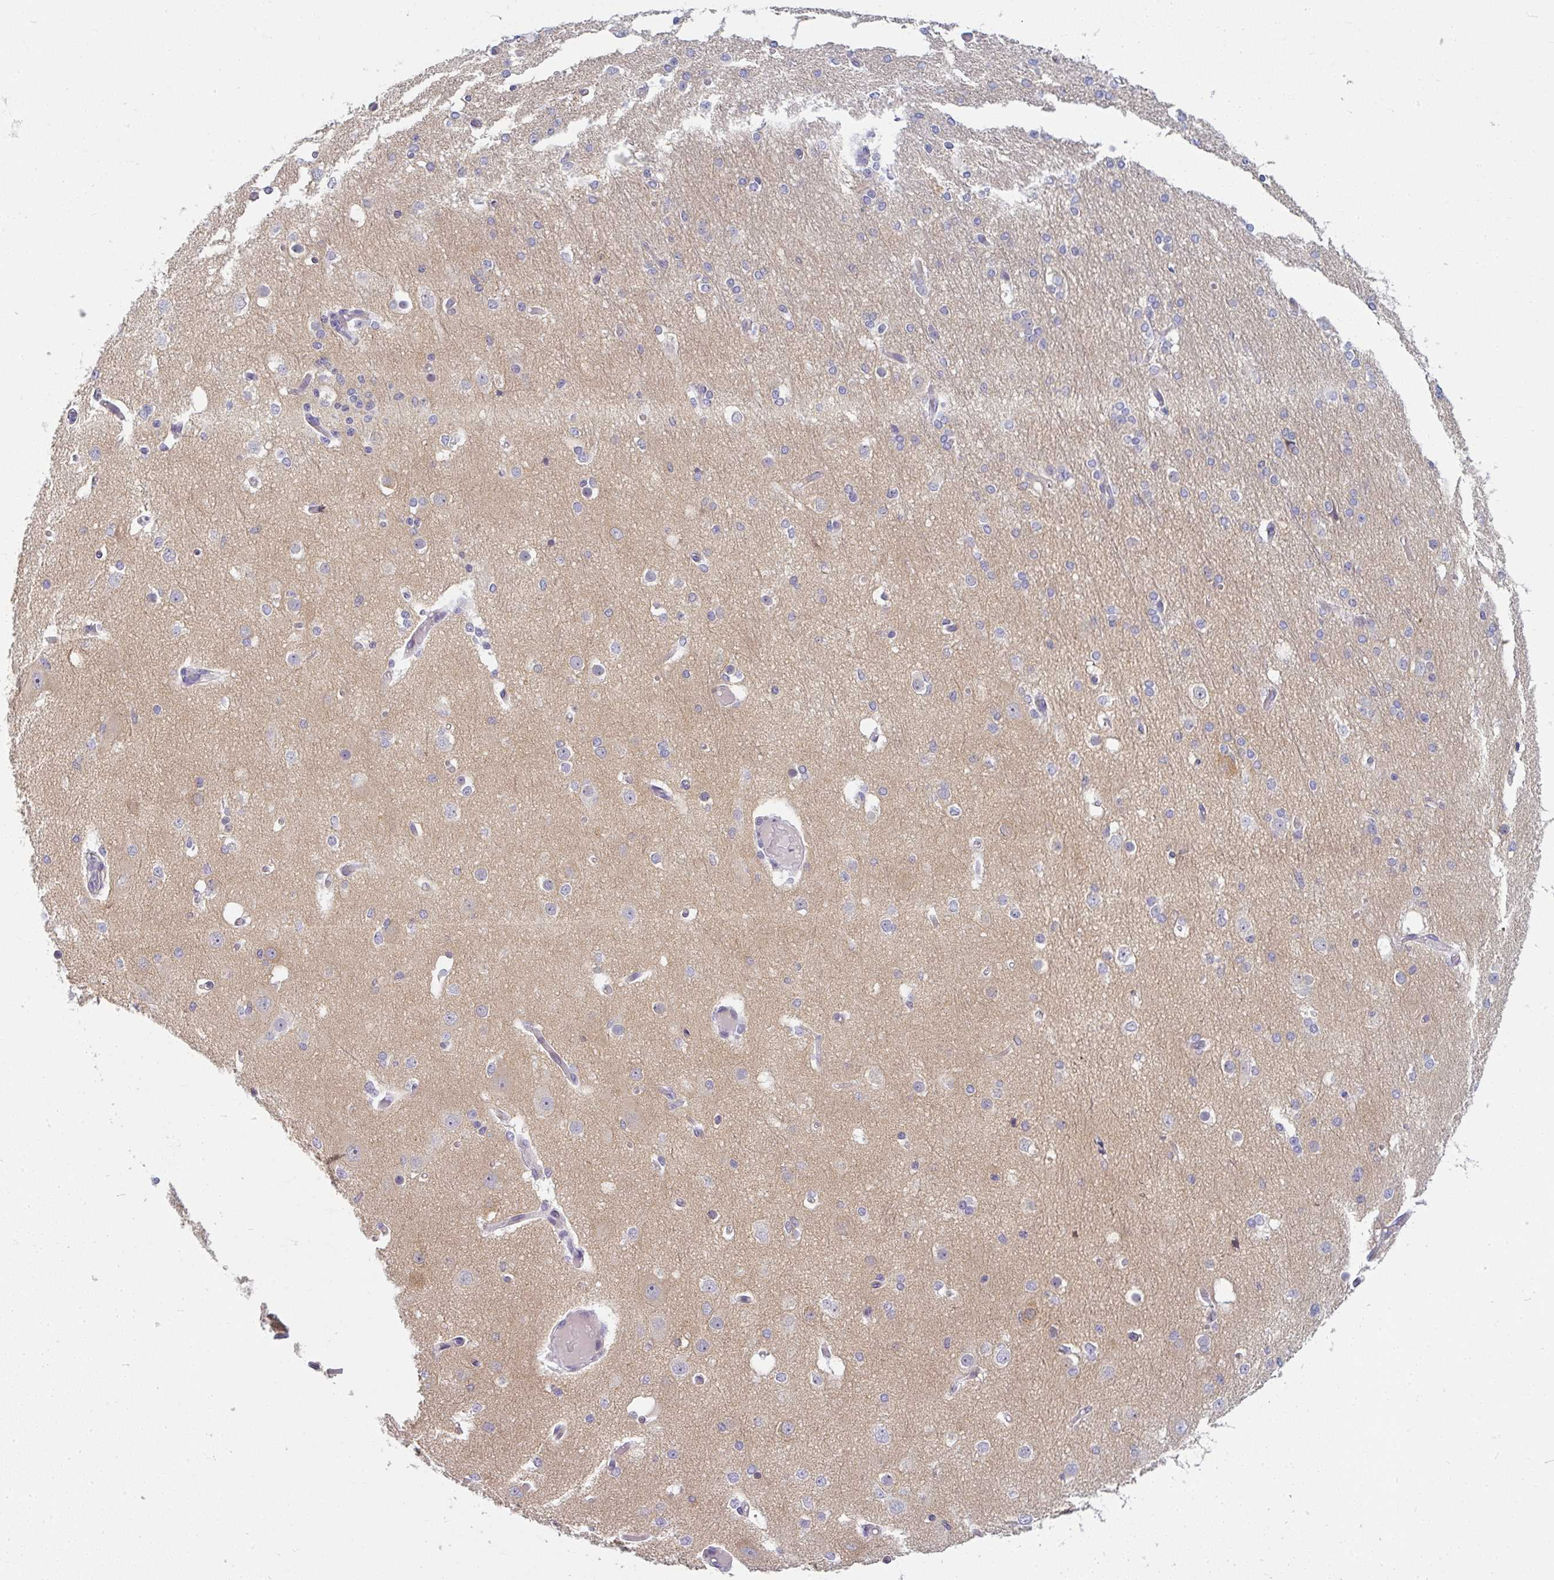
{"staining": {"intensity": "negative", "quantity": "none", "location": "none"}, "tissue": "cerebral cortex", "cell_type": "Endothelial cells", "image_type": "normal", "snomed": [{"axis": "morphology", "description": "Normal tissue, NOS"}, {"axis": "morphology", "description": "Inflammation, NOS"}, {"axis": "topography", "description": "Cerebral cortex"}], "caption": "Immunohistochemistry of normal cerebral cortex reveals no positivity in endothelial cells. (DAB (3,3'-diaminobenzidine) immunohistochemistry visualized using brightfield microscopy, high magnification).", "gene": "PPFIA4", "patient": {"sex": "male", "age": 6}}